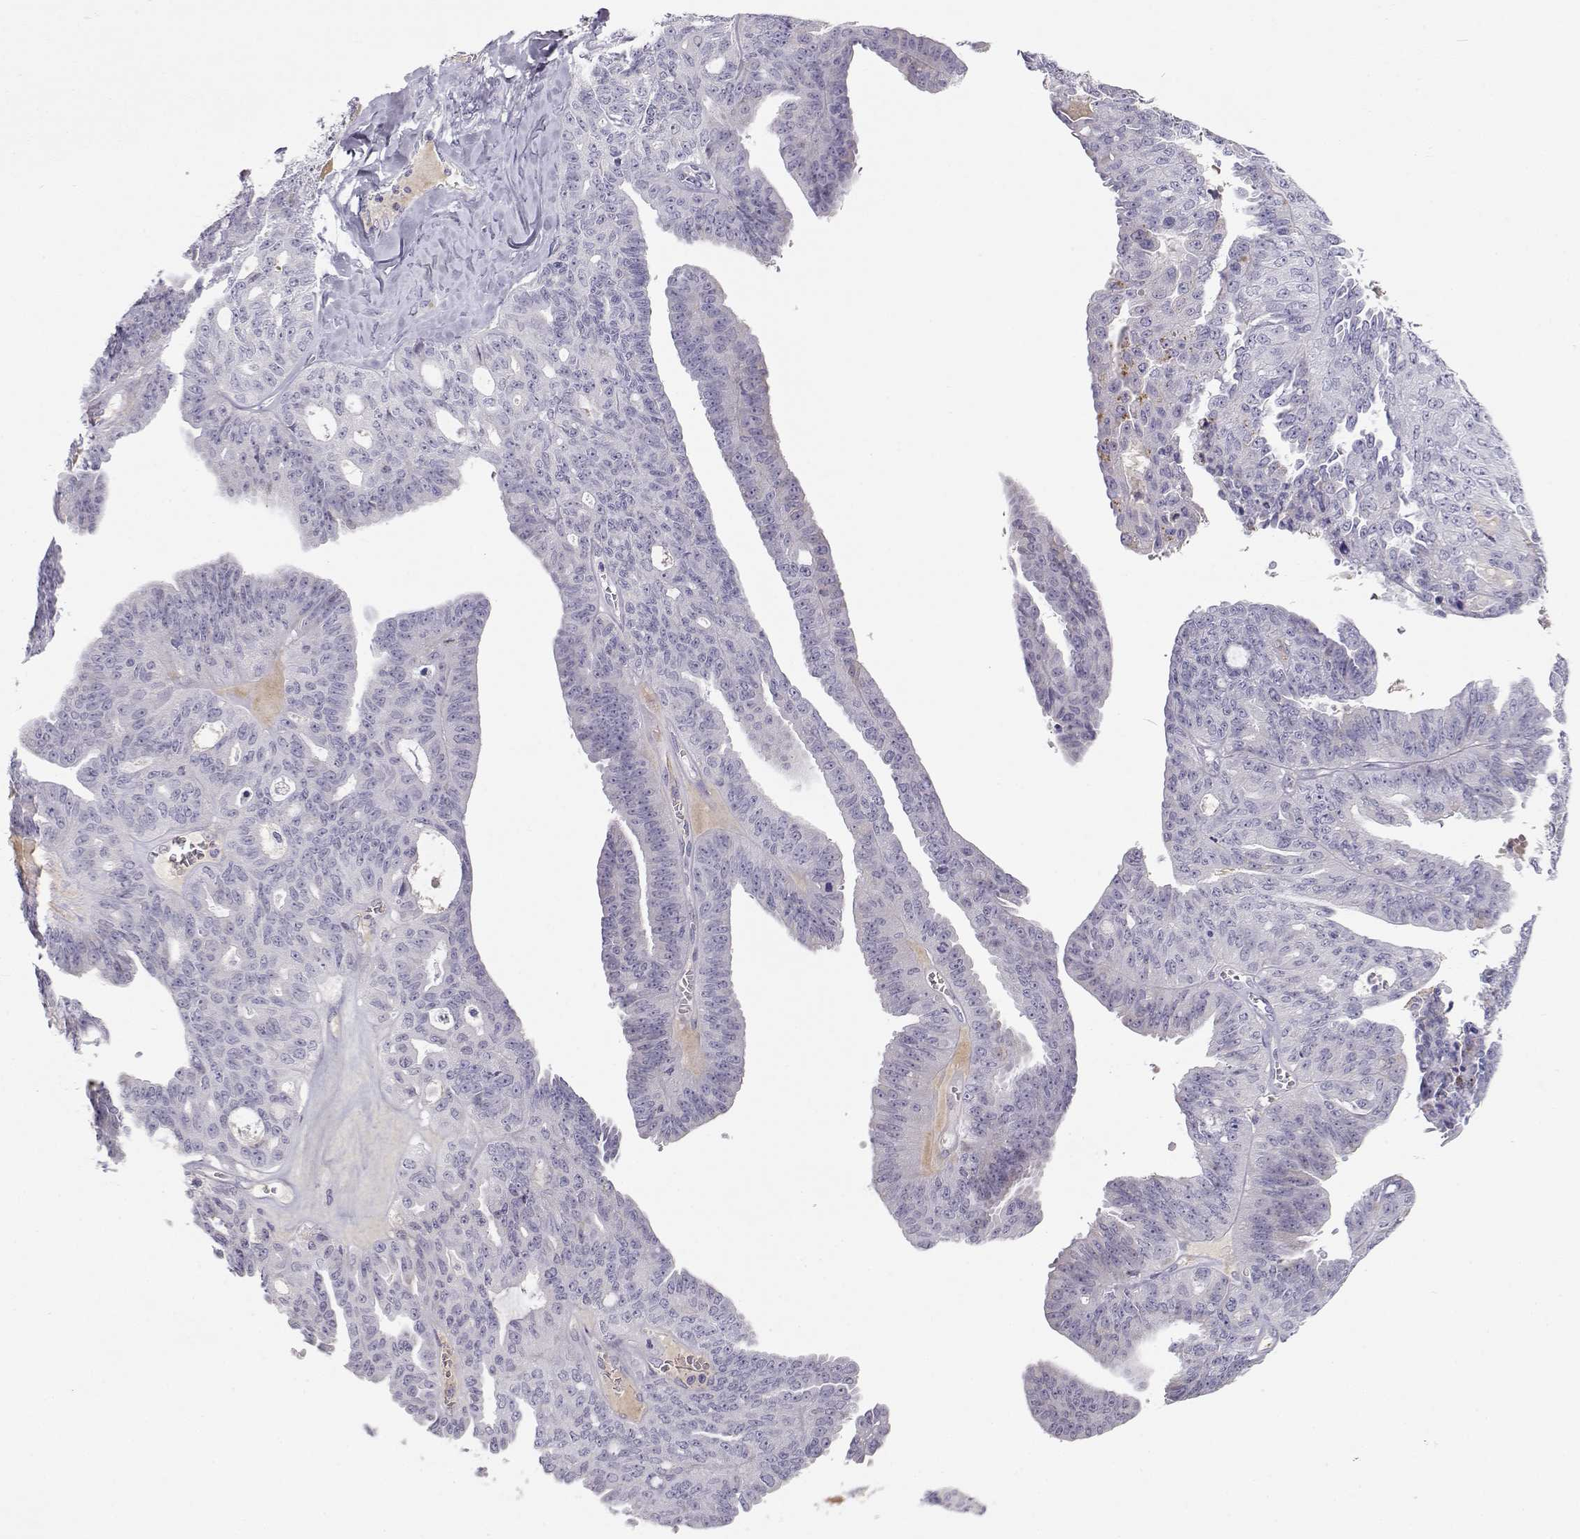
{"staining": {"intensity": "negative", "quantity": "none", "location": "none"}, "tissue": "ovarian cancer", "cell_type": "Tumor cells", "image_type": "cancer", "snomed": [{"axis": "morphology", "description": "Cystadenocarcinoma, serous, NOS"}, {"axis": "topography", "description": "Ovary"}], "caption": "DAB immunohistochemical staining of serous cystadenocarcinoma (ovarian) shows no significant expression in tumor cells.", "gene": "CDHR1", "patient": {"sex": "female", "age": 71}}